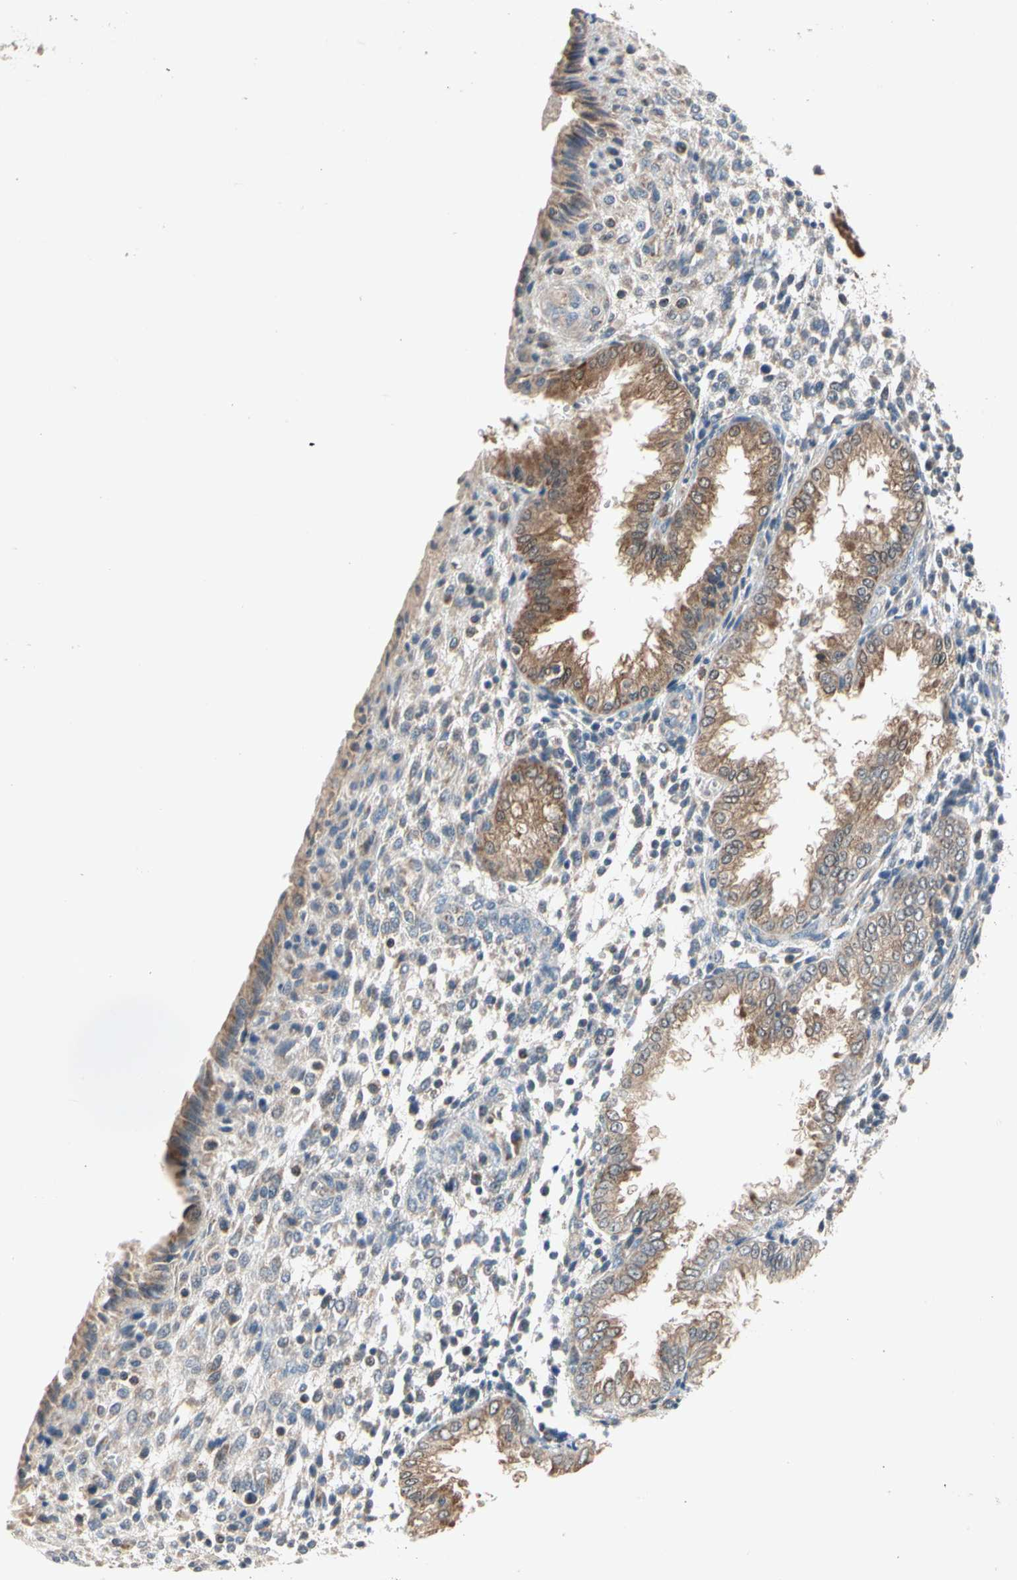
{"staining": {"intensity": "weak", "quantity": "<25%", "location": "cytoplasmic/membranous"}, "tissue": "endometrium", "cell_type": "Cells in endometrial stroma", "image_type": "normal", "snomed": [{"axis": "morphology", "description": "Normal tissue, NOS"}, {"axis": "topography", "description": "Endometrium"}], "caption": "Cells in endometrial stroma show no significant protein positivity in unremarkable endometrium.", "gene": "MTHFS", "patient": {"sex": "female", "age": 33}}